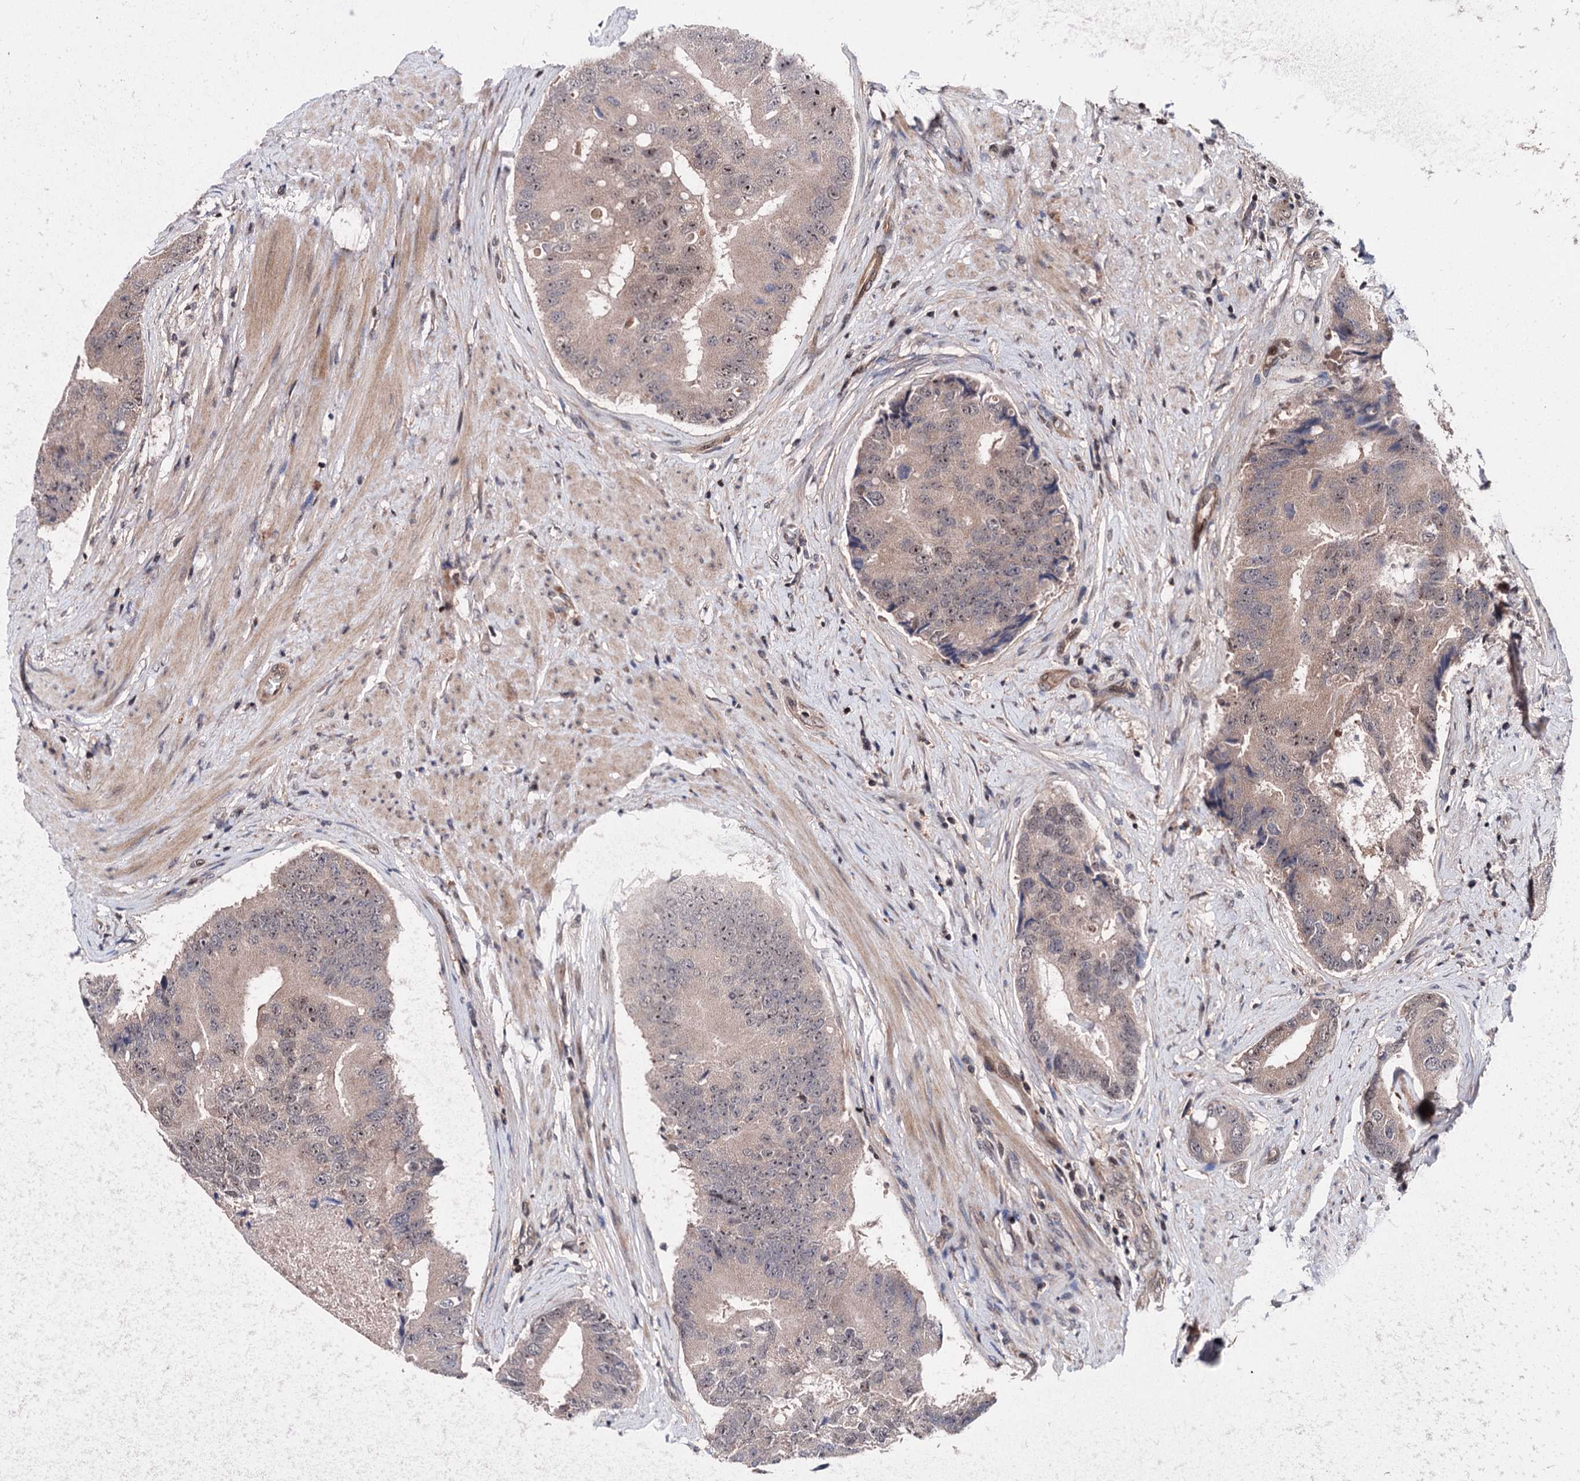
{"staining": {"intensity": "weak", "quantity": "25%-75%", "location": "cytoplasmic/membranous,nuclear"}, "tissue": "prostate cancer", "cell_type": "Tumor cells", "image_type": "cancer", "snomed": [{"axis": "morphology", "description": "Adenocarcinoma, High grade"}, {"axis": "topography", "description": "Prostate"}], "caption": "Human prostate cancer (high-grade adenocarcinoma) stained for a protein (brown) displays weak cytoplasmic/membranous and nuclear positive expression in approximately 25%-75% of tumor cells.", "gene": "UBLCP1", "patient": {"sex": "male", "age": 70}}